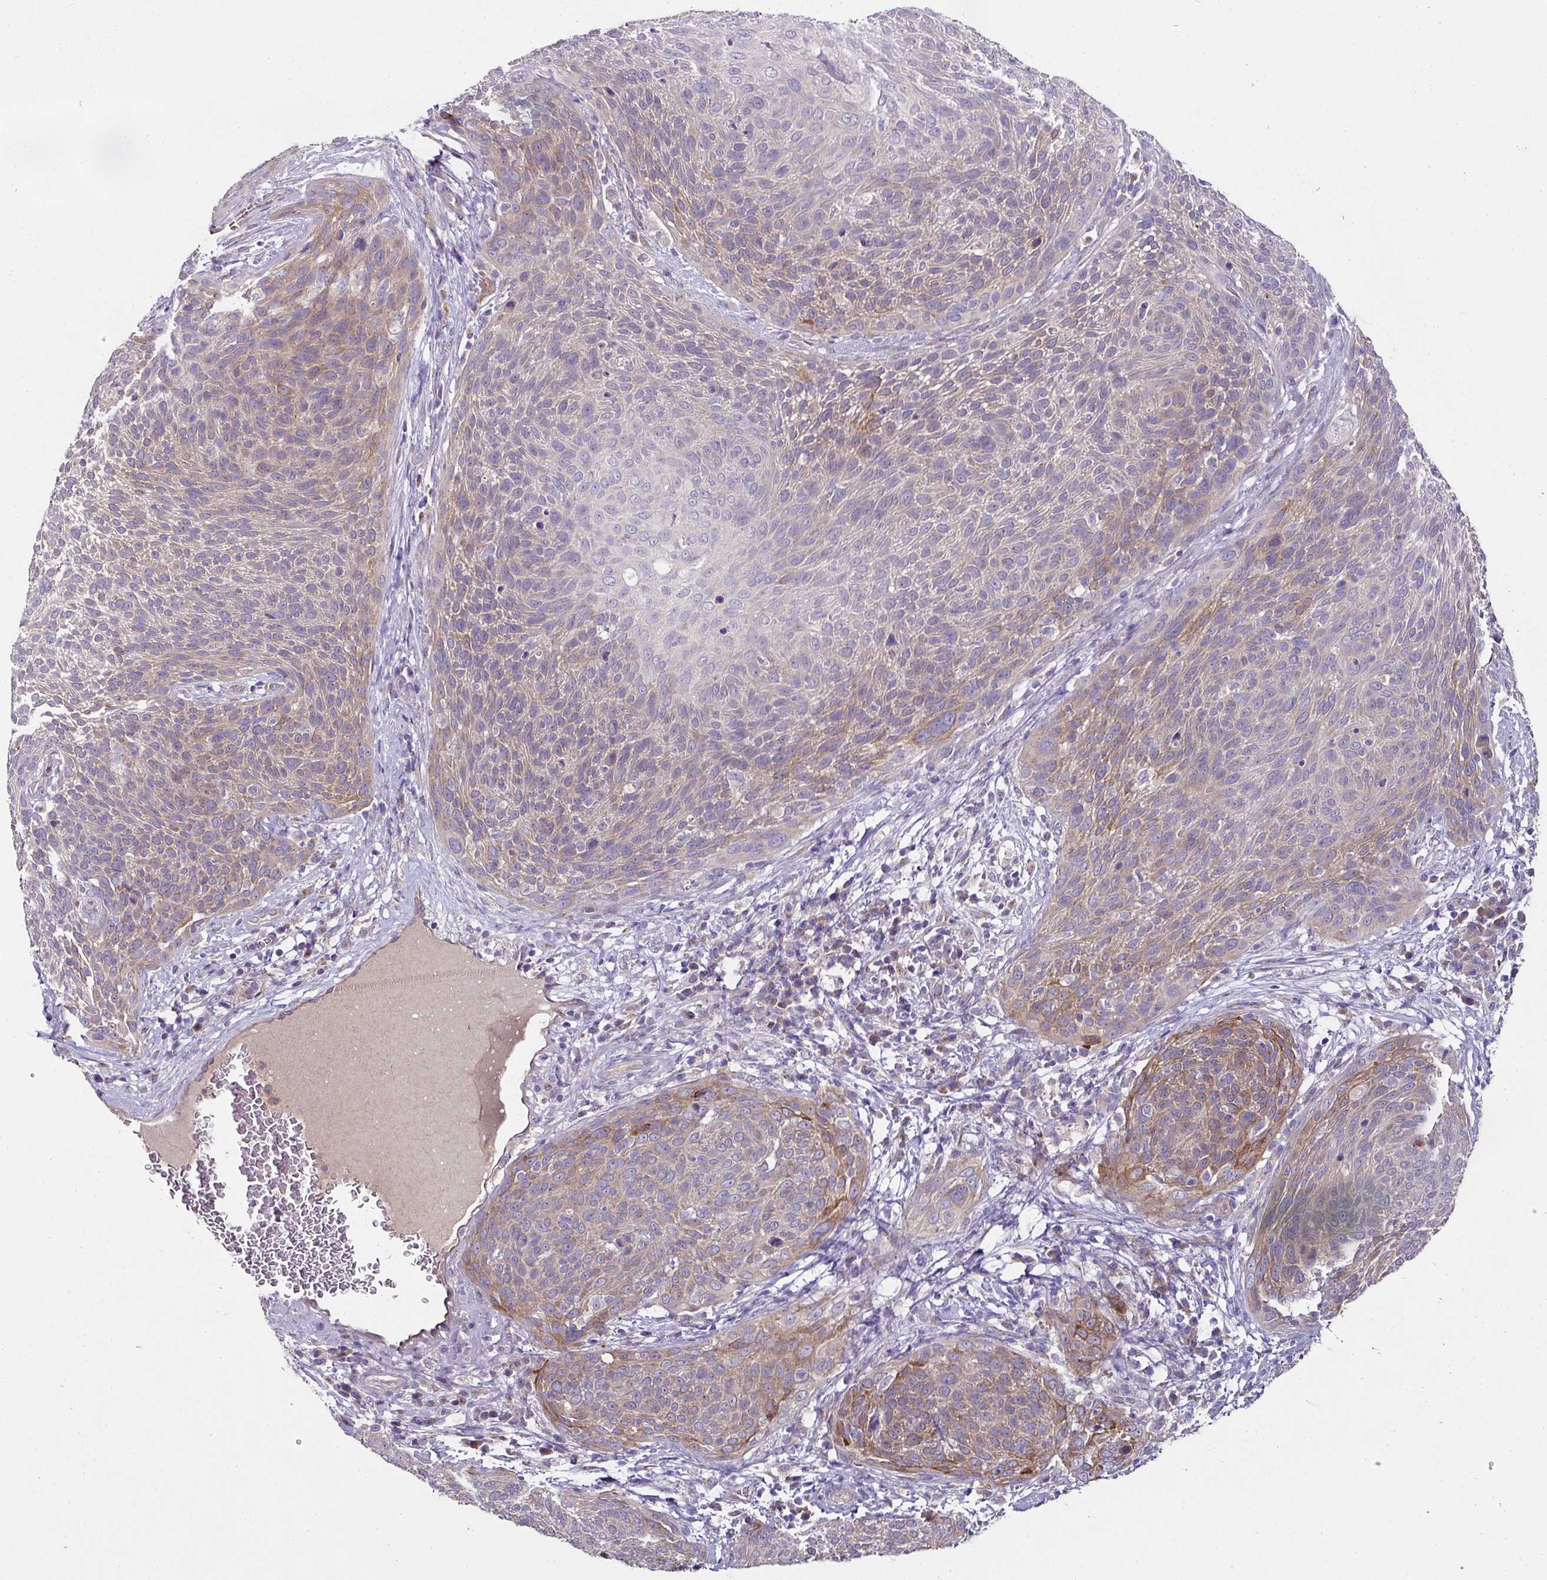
{"staining": {"intensity": "moderate", "quantity": "25%-75%", "location": "cytoplasmic/membranous"}, "tissue": "cervical cancer", "cell_type": "Tumor cells", "image_type": "cancer", "snomed": [{"axis": "morphology", "description": "Squamous cell carcinoma, NOS"}, {"axis": "topography", "description": "Cervix"}], "caption": "An IHC photomicrograph of tumor tissue is shown. Protein staining in brown shows moderate cytoplasmic/membranous positivity in squamous cell carcinoma (cervical) within tumor cells.", "gene": "SKIC2", "patient": {"sex": "female", "age": 31}}